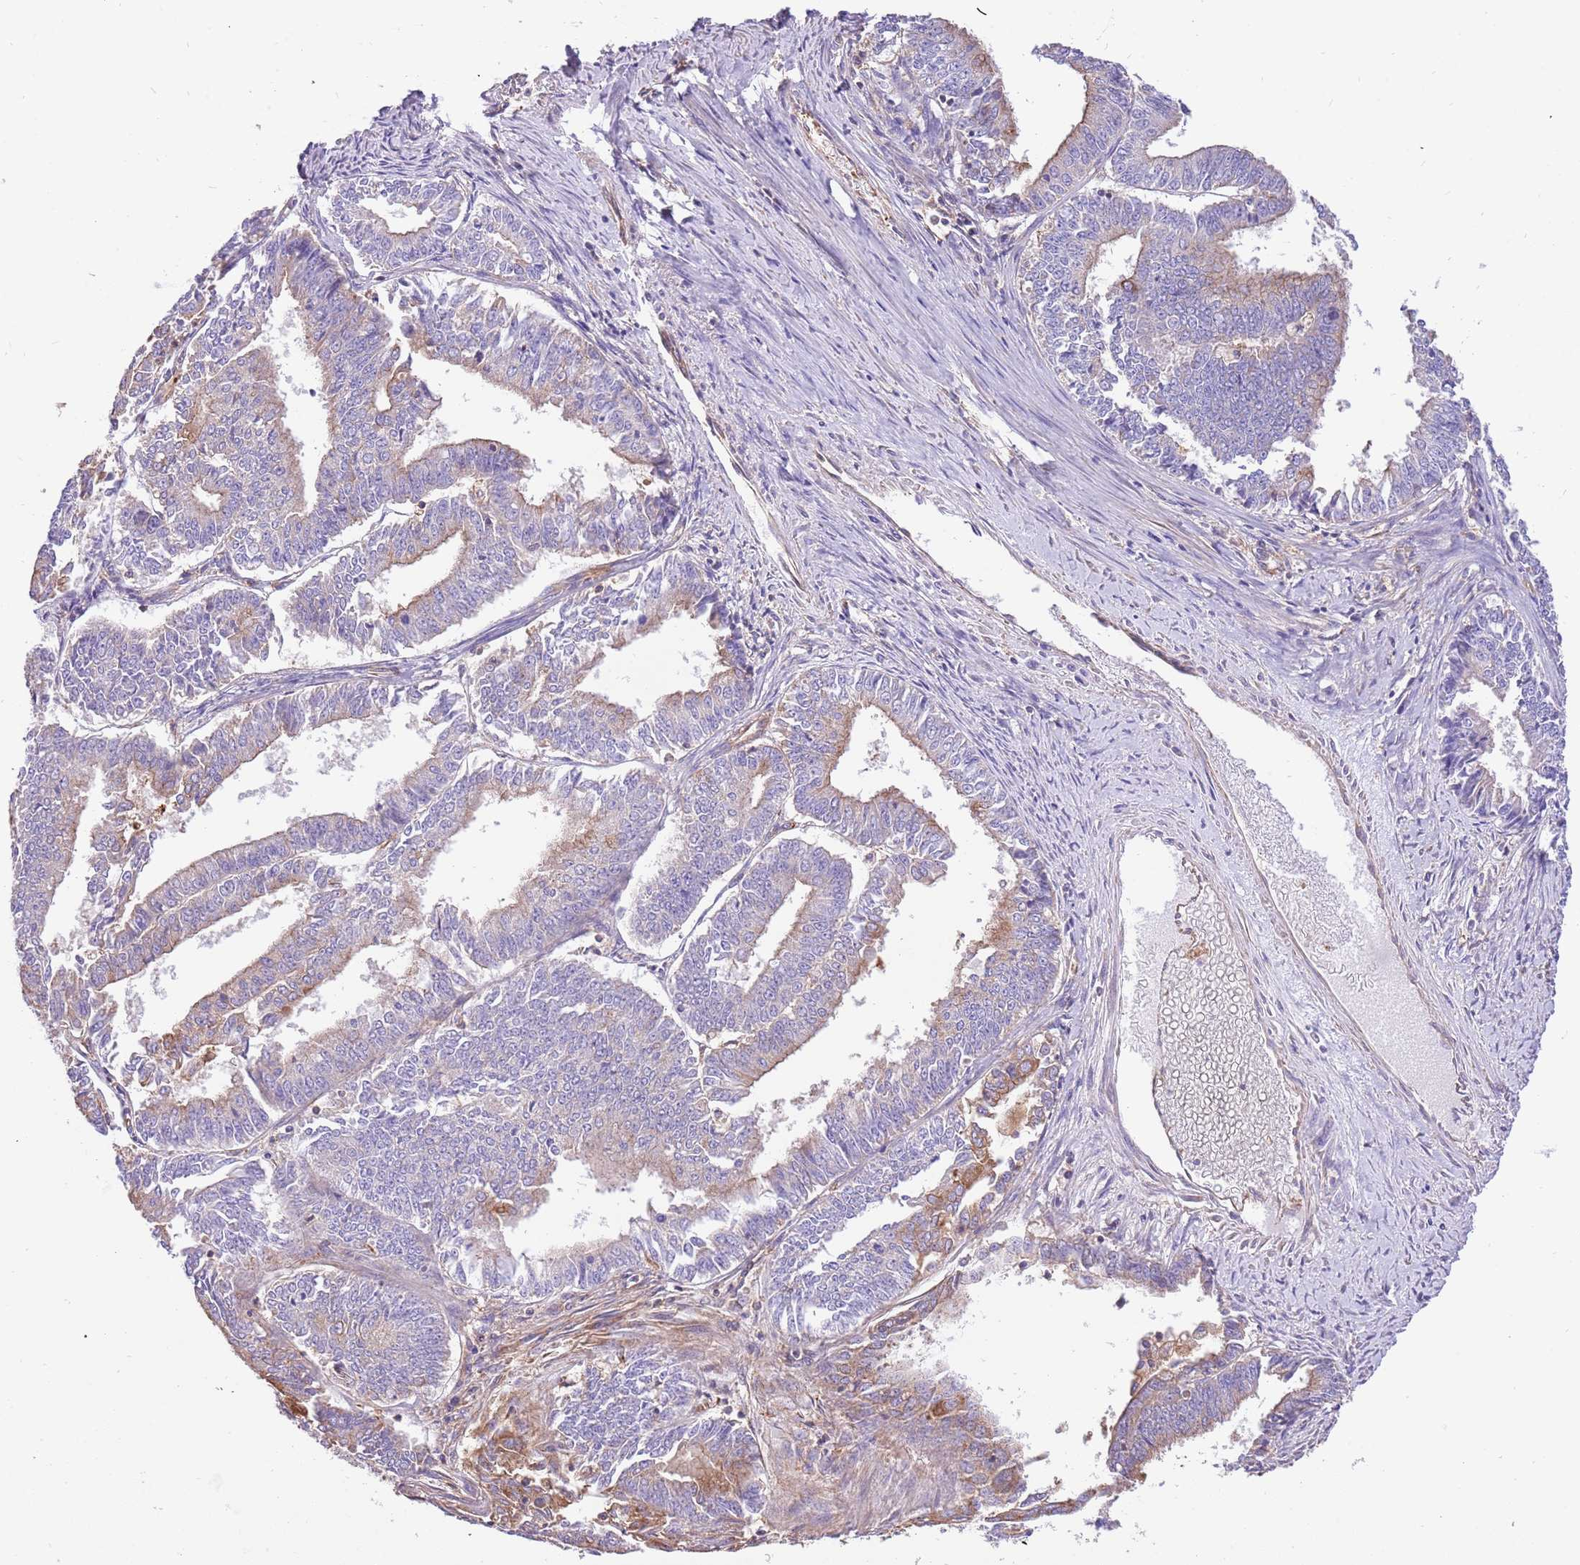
{"staining": {"intensity": "moderate", "quantity": "<25%", "location": "cytoplasmic/membranous"}, "tissue": "endometrial cancer", "cell_type": "Tumor cells", "image_type": "cancer", "snomed": [{"axis": "morphology", "description": "Adenocarcinoma, NOS"}, {"axis": "topography", "description": "Endometrium"}], "caption": "Endometrial cancer stained with DAB IHC exhibits low levels of moderate cytoplasmic/membranous positivity in approximately <25% of tumor cells.", "gene": "NAALADL1", "patient": {"sex": "female", "age": 73}}